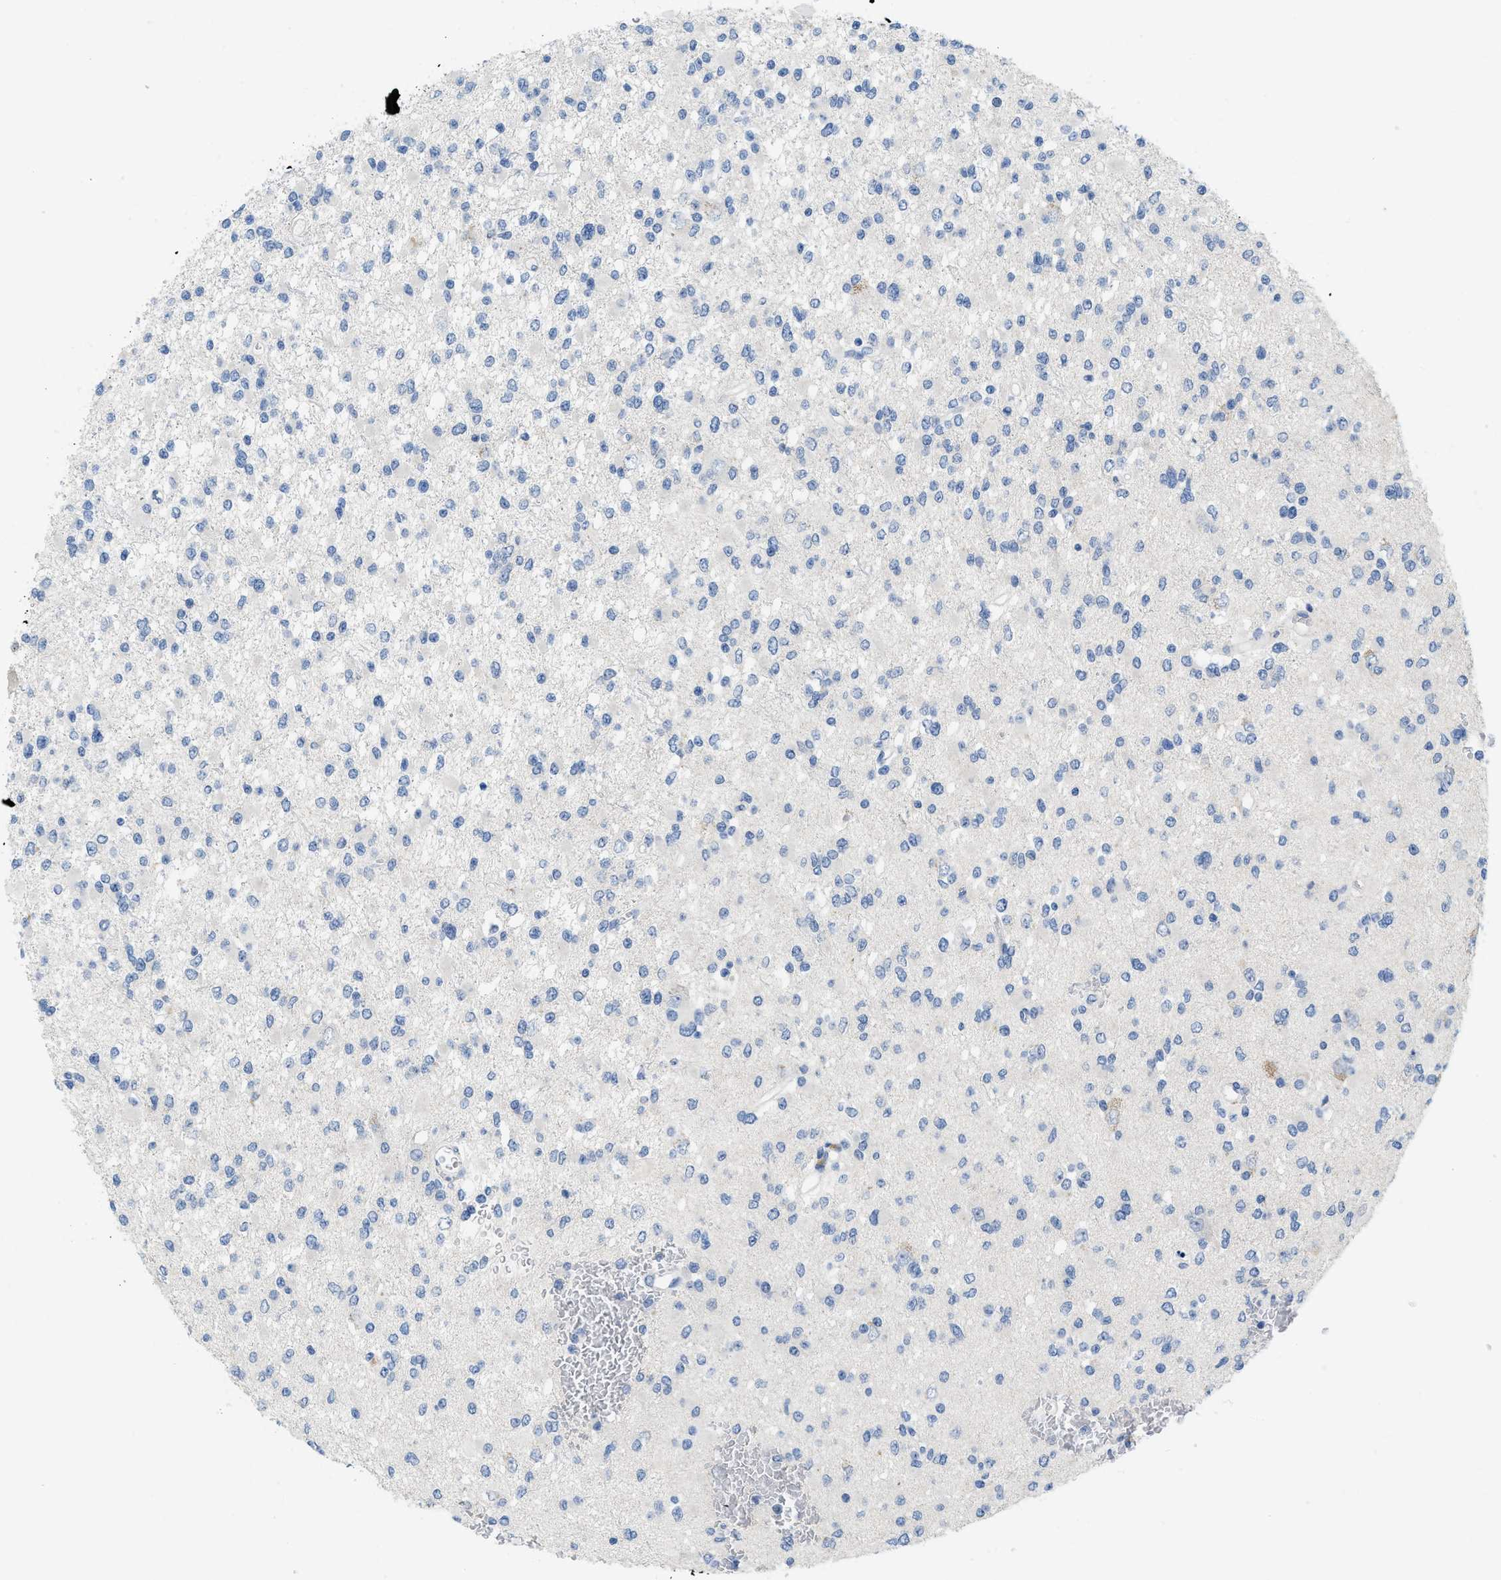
{"staining": {"intensity": "negative", "quantity": "none", "location": "none"}, "tissue": "glioma", "cell_type": "Tumor cells", "image_type": "cancer", "snomed": [{"axis": "morphology", "description": "Glioma, malignant, Low grade"}, {"axis": "topography", "description": "Brain"}], "caption": "The immunohistochemistry micrograph has no significant expression in tumor cells of glioma tissue.", "gene": "PYY", "patient": {"sex": "female", "age": 22}}